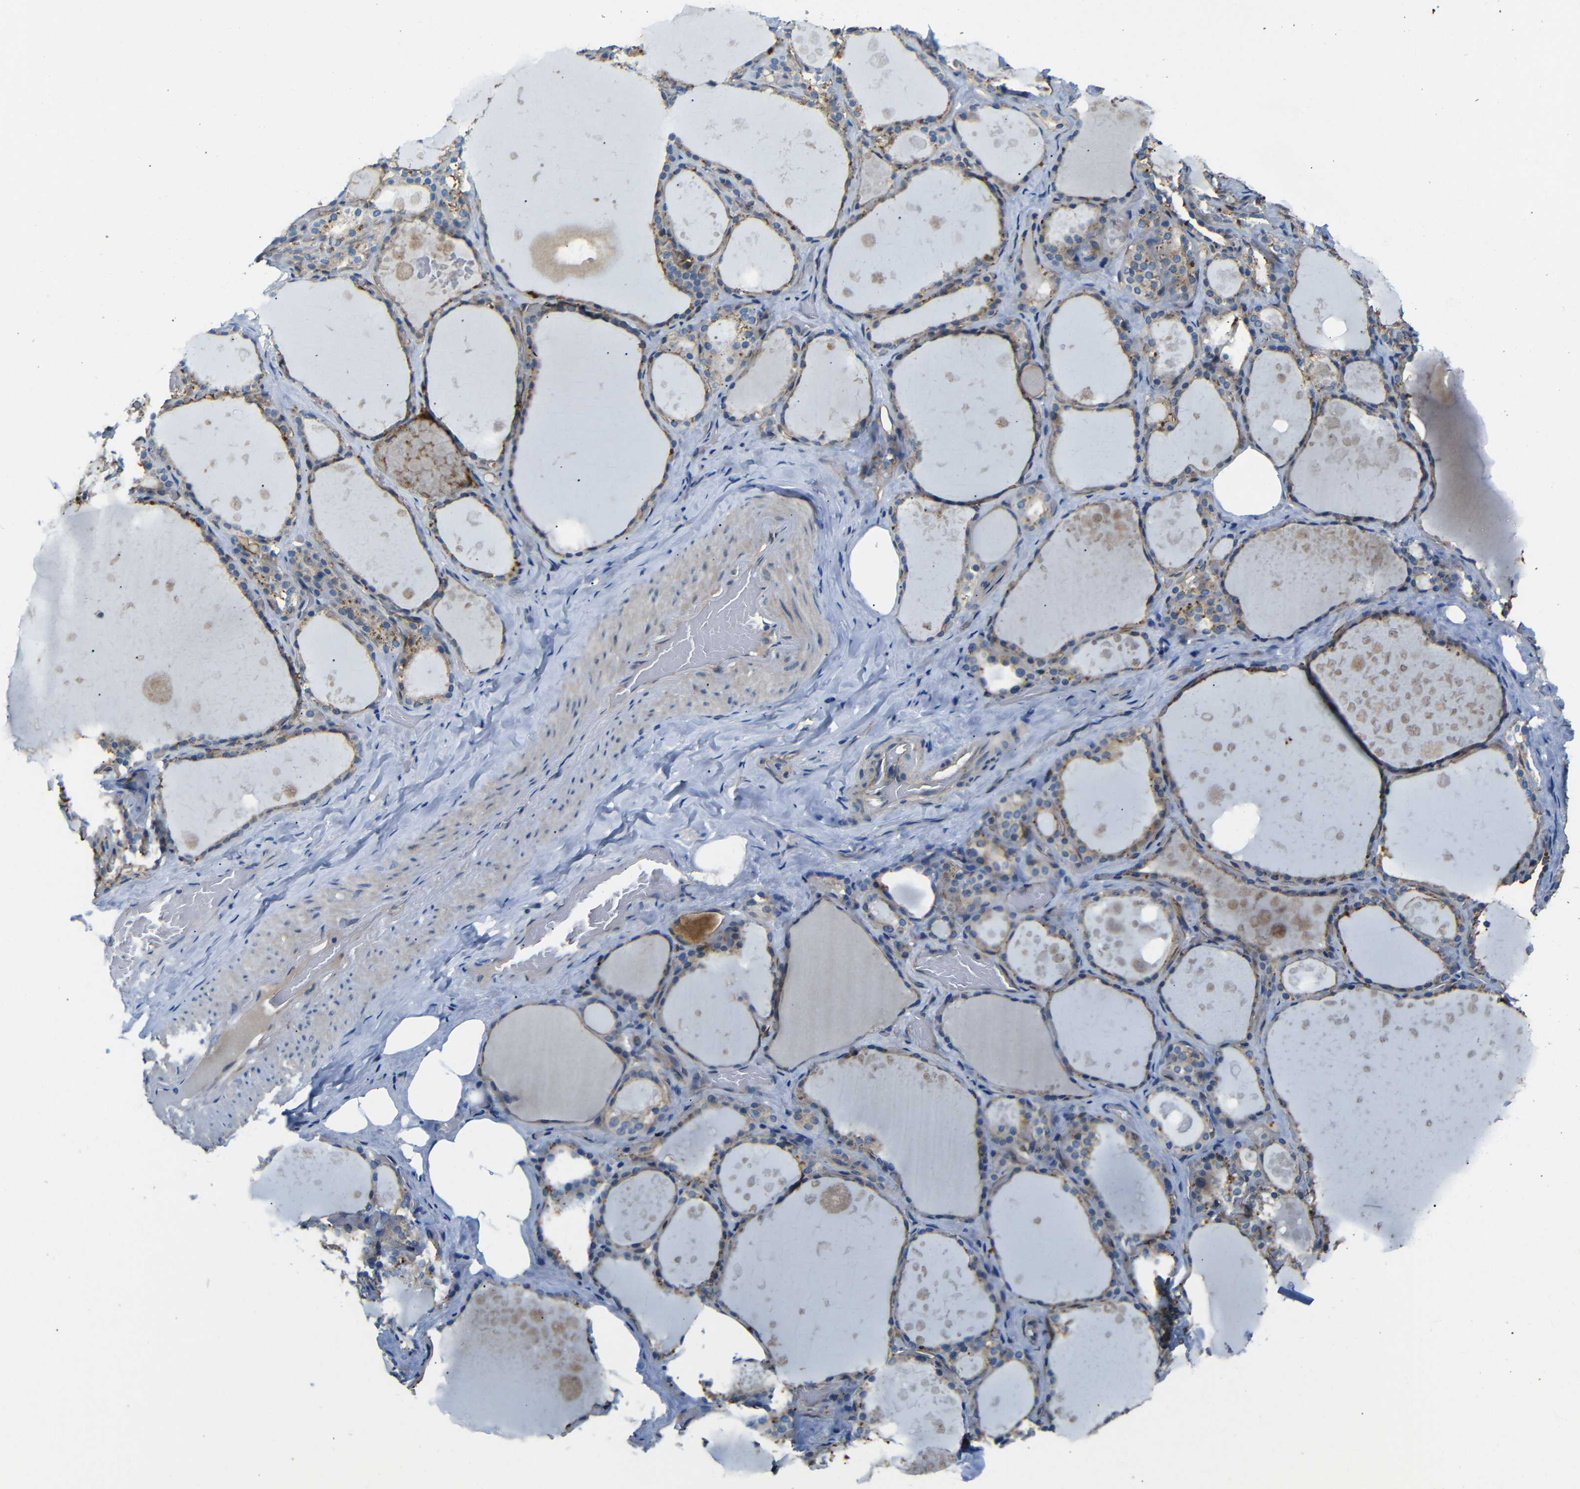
{"staining": {"intensity": "weak", "quantity": ">75%", "location": "cytoplasmic/membranous"}, "tissue": "thyroid gland", "cell_type": "Glandular cells", "image_type": "normal", "snomed": [{"axis": "morphology", "description": "Normal tissue, NOS"}, {"axis": "topography", "description": "Thyroid gland"}], "caption": "Human thyroid gland stained with a brown dye demonstrates weak cytoplasmic/membranous positive expression in approximately >75% of glandular cells.", "gene": "MYO1B", "patient": {"sex": "male", "age": 61}}